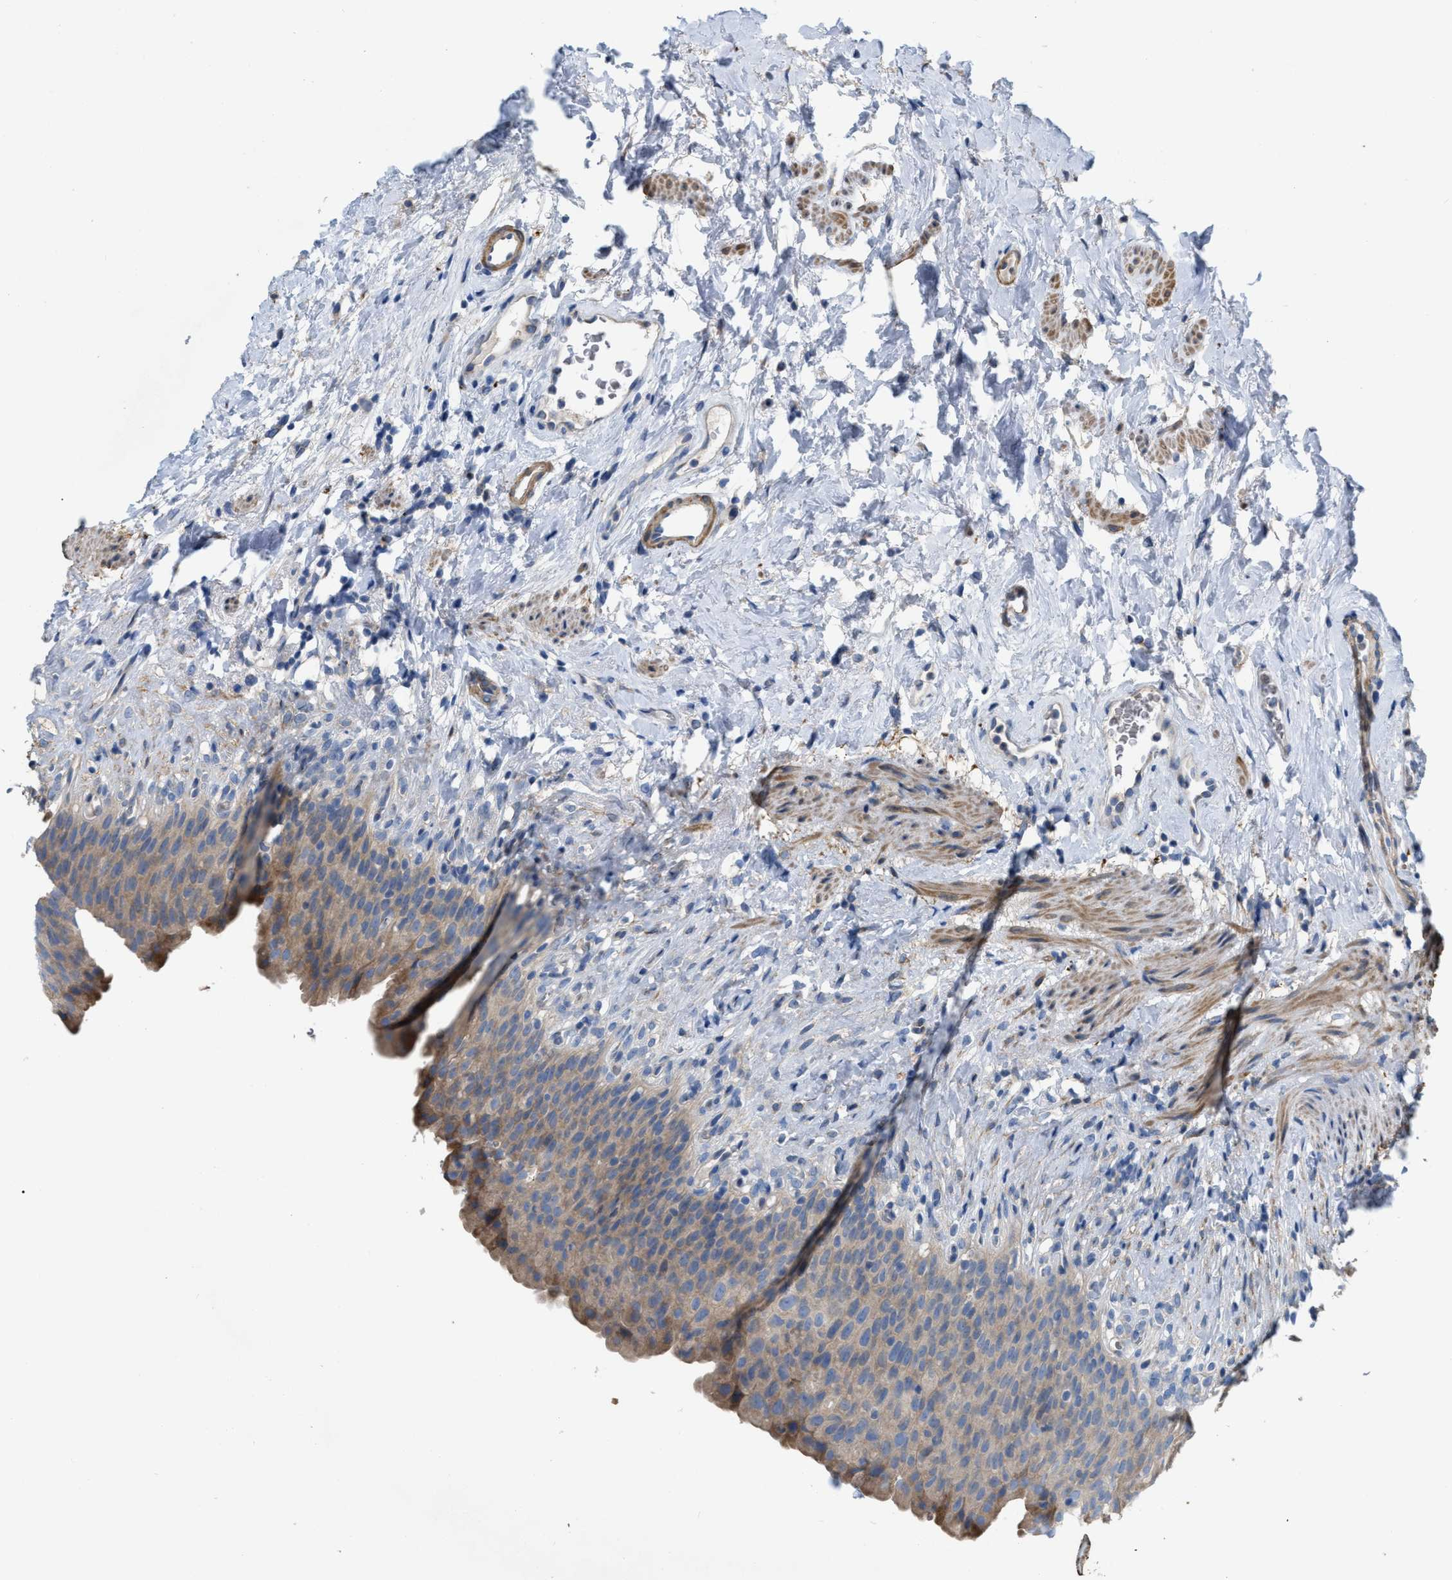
{"staining": {"intensity": "weak", "quantity": ">75%", "location": "cytoplasmic/membranous"}, "tissue": "urinary bladder", "cell_type": "Urothelial cells", "image_type": "normal", "snomed": [{"axis": "morphology", "description": "Normal tissue, NOS"}, {"axis": "topography", "description": "Urinary bladder"}], "caption": "Protein staining demonstrates weak cytoplasmic/membranous staining in approximately >75% of urothelial cells in benign urinary bladder. (brown staining indicates protein expression, while blue staining denotes nuclei).", "gene": "DHX58", "patient": {"sex": "female", "age": 79}}